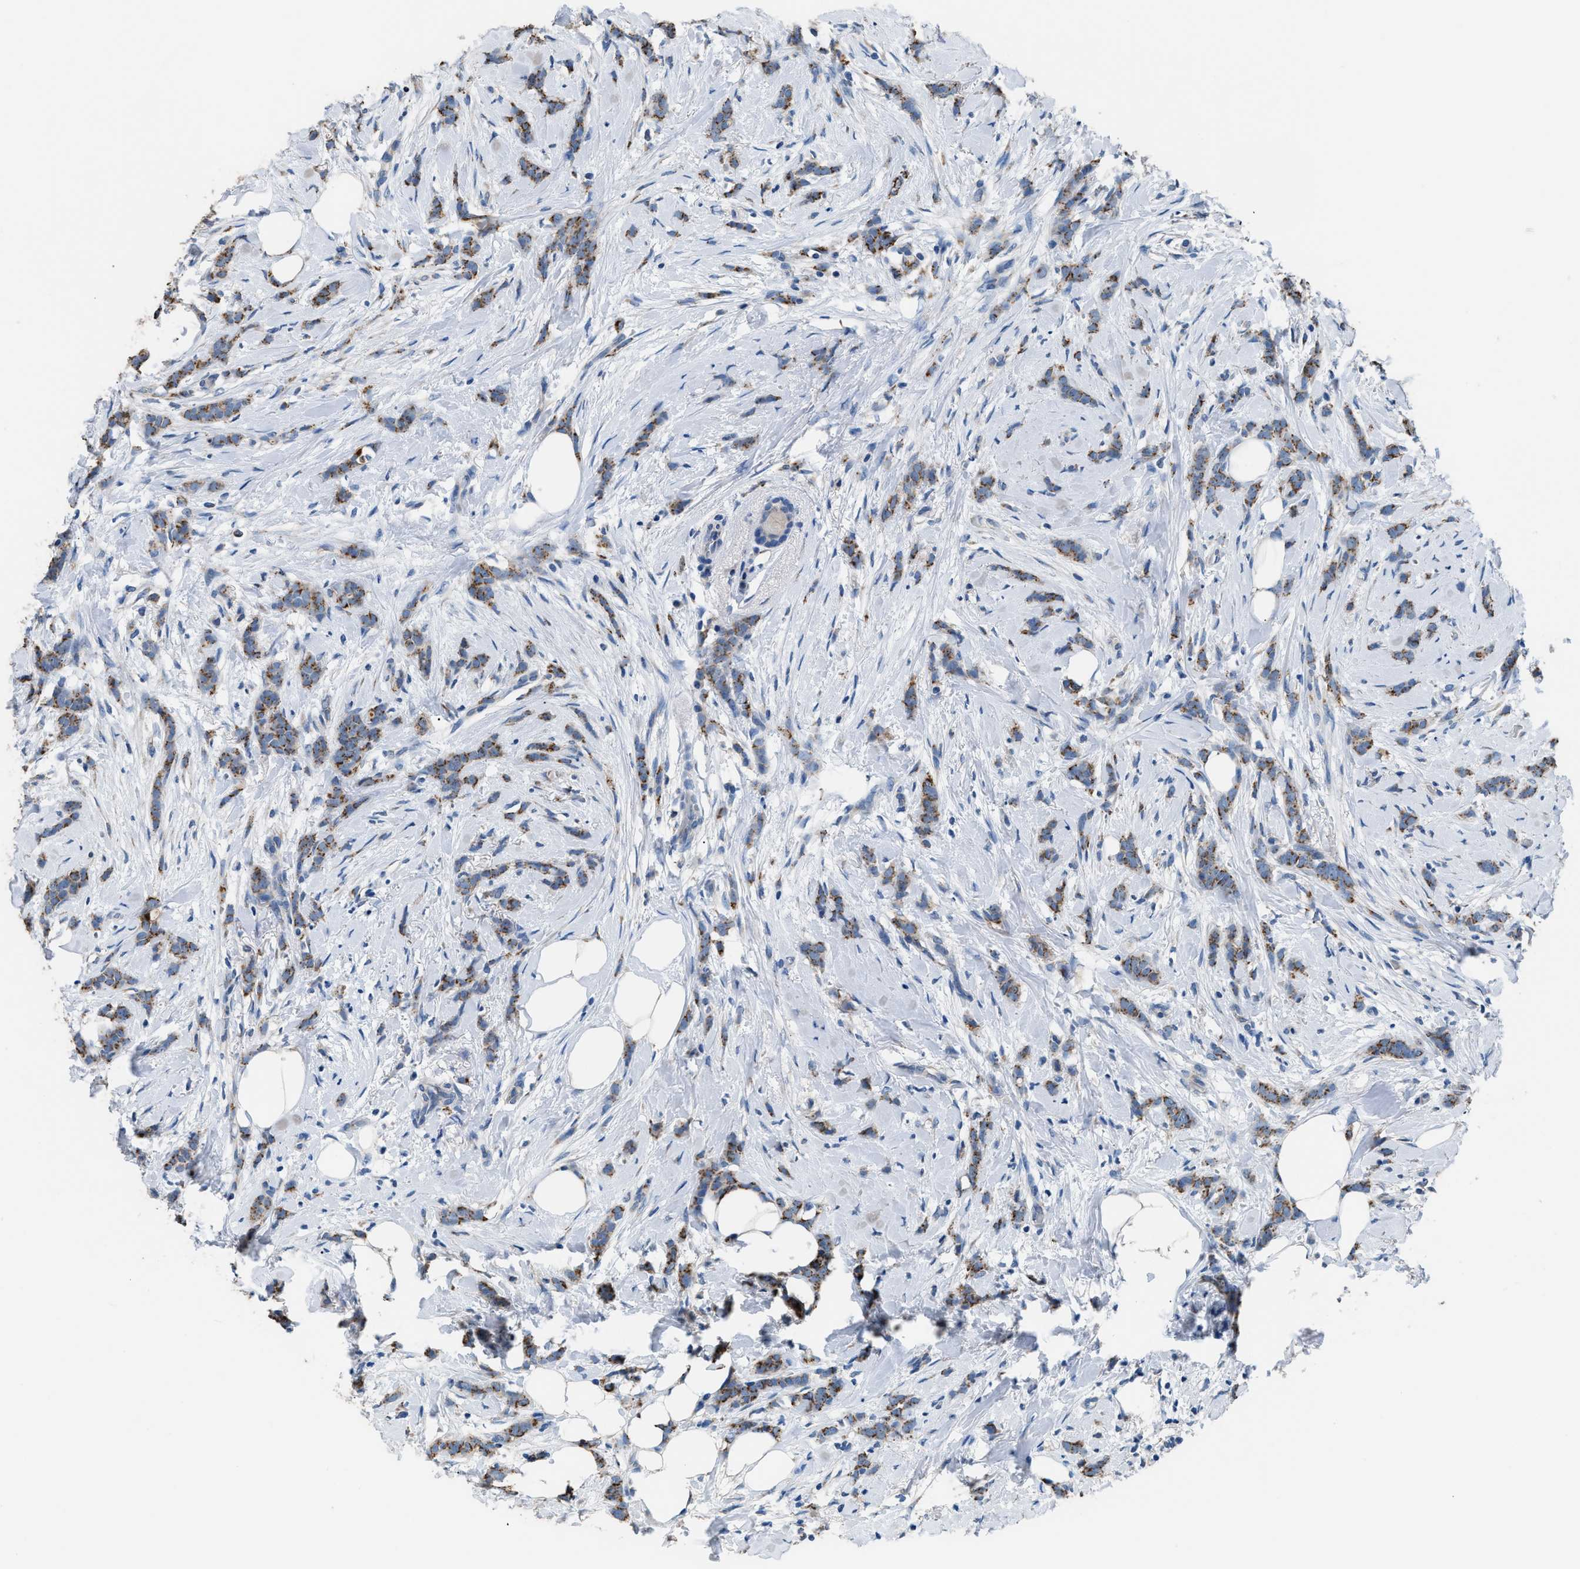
{"staining": {"intensity": "moderate", "quantity": ">75%", "location": "cytoplasmic/membranous"}, "tissue": "breast cancer", "cell_type": "Tumor cells", "image_type": "cancer", "snomed": [{"axis": "morphology", "description": "Lobular carcinoma, in situ"}, {"axis": "morphology", "description": "Lobular carcinoma"}, {"axis": "topography", "description": "Breast"}], "caption": "Immunohistochemistry photomicrograph of lobular carcinoma (breast) stained for a protein (brown), which exhibits medium levels of moderate cytoplasmic/membranous expression in about >75% of tumor cells.", "gene": "GOLM1", "patient": {"sex": "female", "age": 41}}